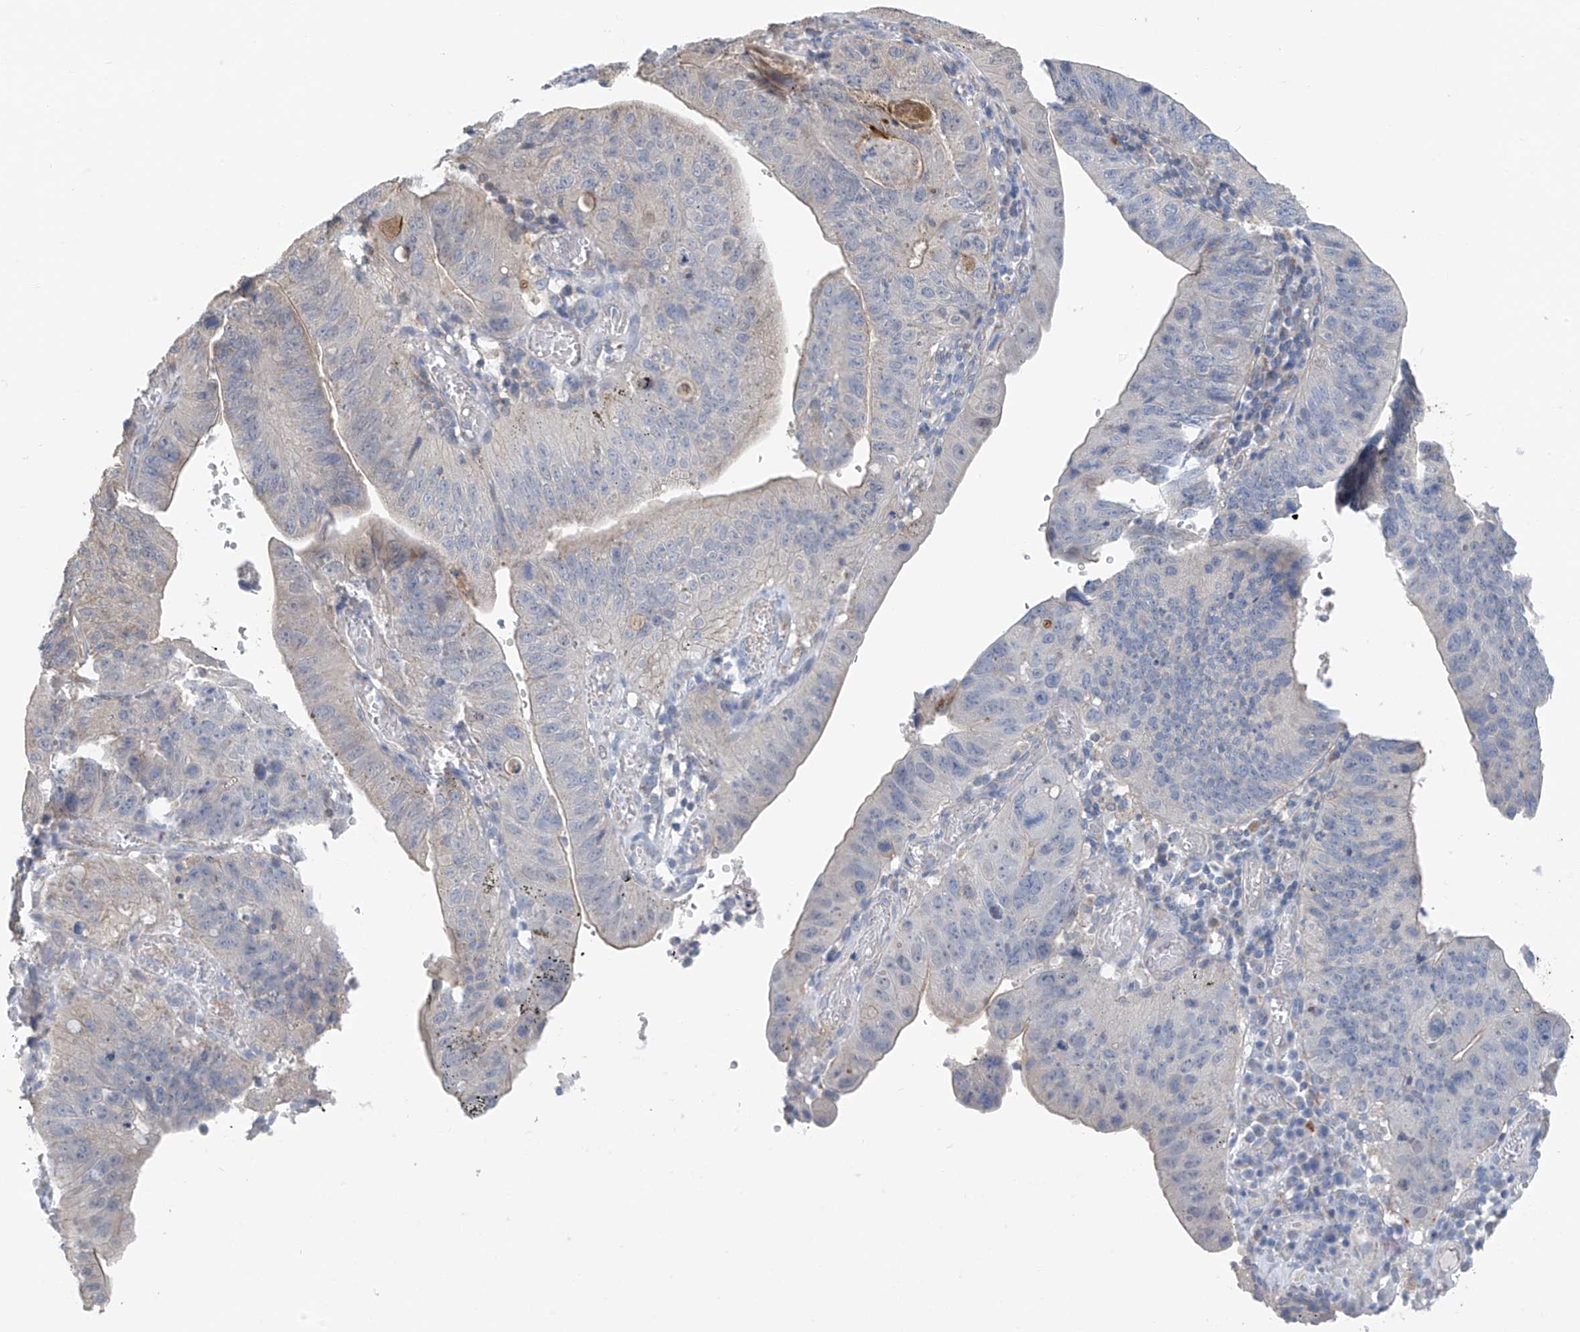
{"staining": {"intensity": "negative", "quantity": "none", "location": "none"}, "tissue": "stomach cancer", "cell_type": "Tumor cells", "image_type": "cancer", "snomed": [{"axis": "morphology", "description": "Adenocarcinoma, NOS"}, {"axis": "topography", "description": "Stomach"}], "caption": "Immunohistochemistry (IHC) of stomach adenocarcinoma demonstrates no positivity in tumor cells.", "gene": "SYN3", "patient": {"sex": "female", "age": 59}}